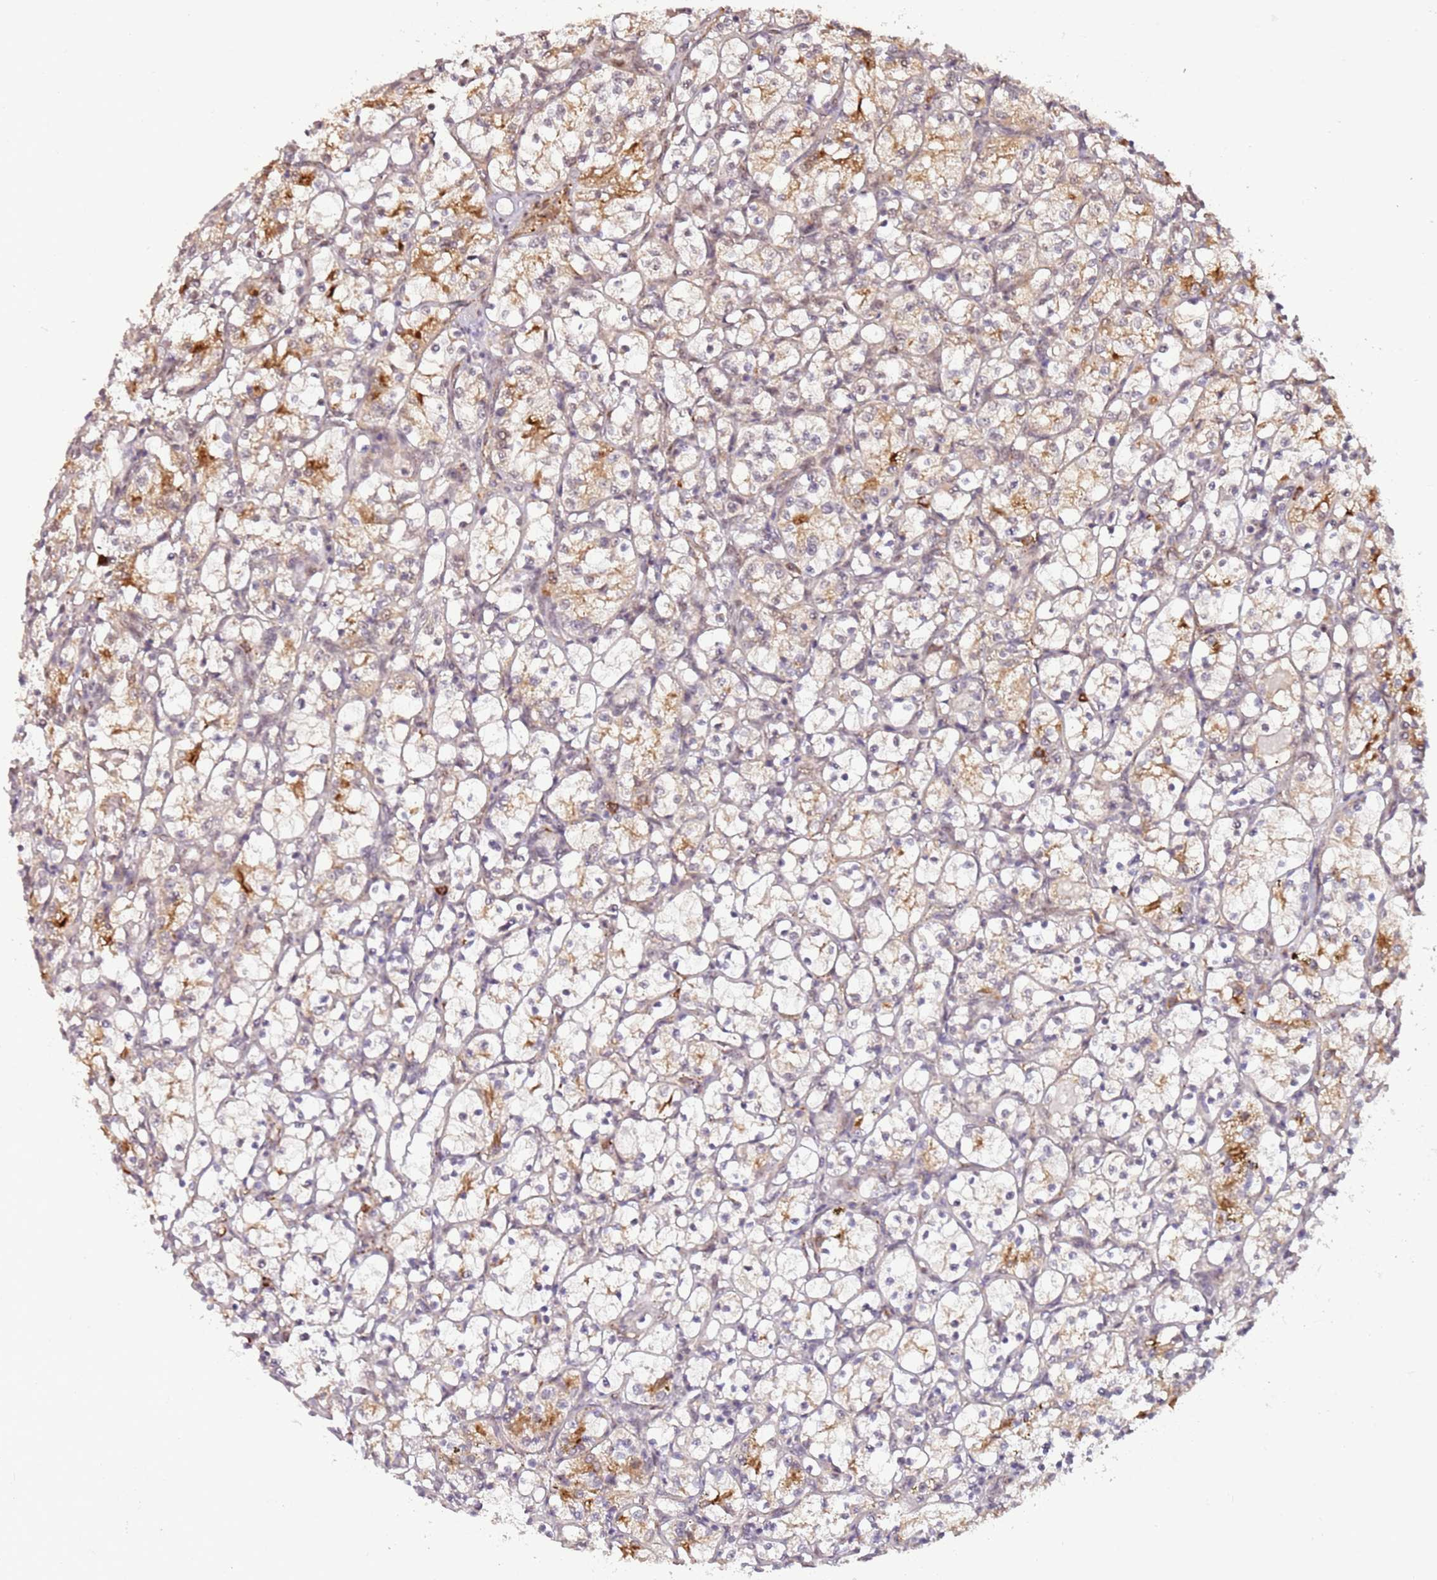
{"staining": {"intensity": "negative", "quantity": "none", "location": "none"}, "tissue": "renal cancer", "cell_type": "Tumor cells", "image_type": "cancer", "snomed": [{"axis": "morphology", "description": "Adenocarcinoma, NOS"}, {"axis": "topography", "description": "Kidney"}], "caption": "Human adenocarcinoma (renal) stained for a protein using immunohistochemistry (IHC) demonstrates no positivity in tumor cells.", "gene": "POLR3H", "patient": {"sex": "female", "age": 69}}